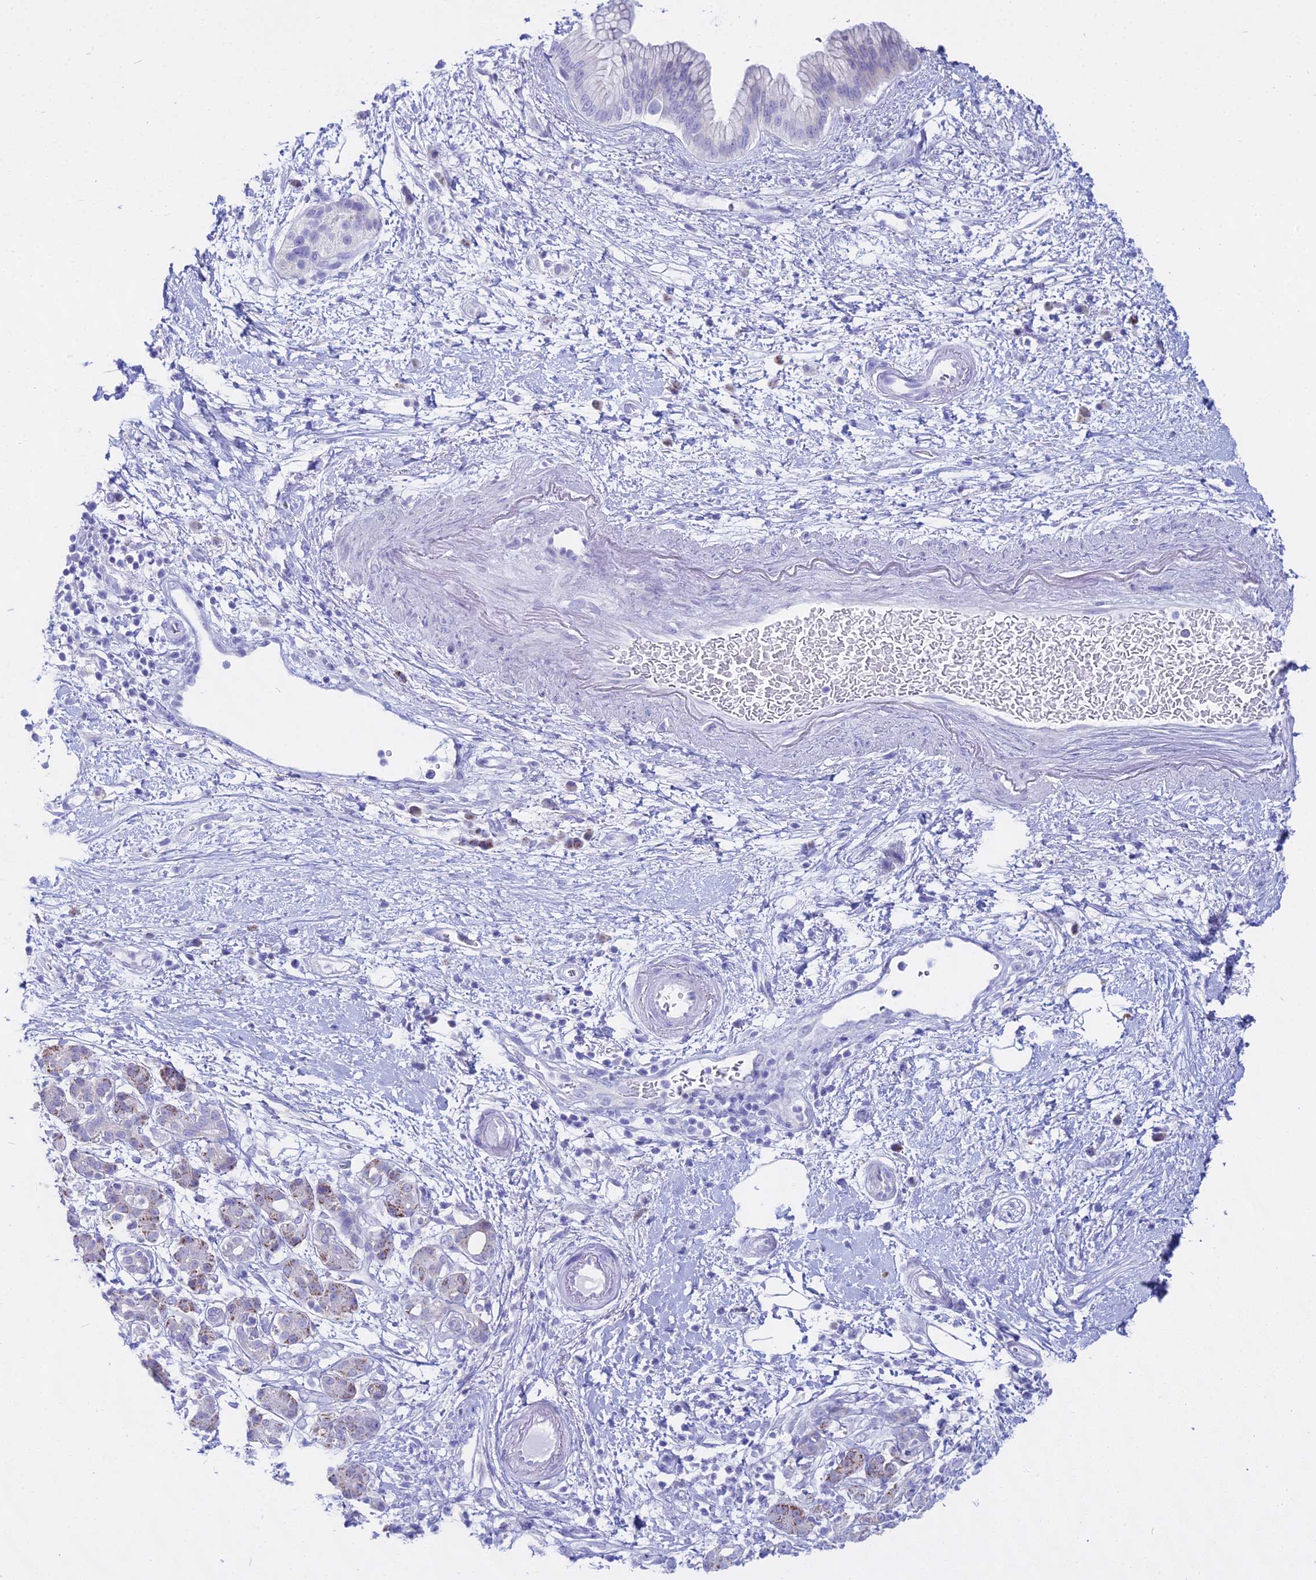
{"staining": {"intensity": "negative", "quantity": "none", "location": "none"}, "tissue": "pancreatic cancer", "cell_type": "Tumor cells", "image_type": "cancer", "snomed": [{"axis": "morphology", "description": "Adenocarcinoma, NOS"}, {"axis": "topography", "description": "Pancreas"}], "caption": "Tumor cells are negative for protein expression in human pancreatic adenocarcinoma.", "gene": "CGB2", "patient": {"sex": "female", "age": 73}}